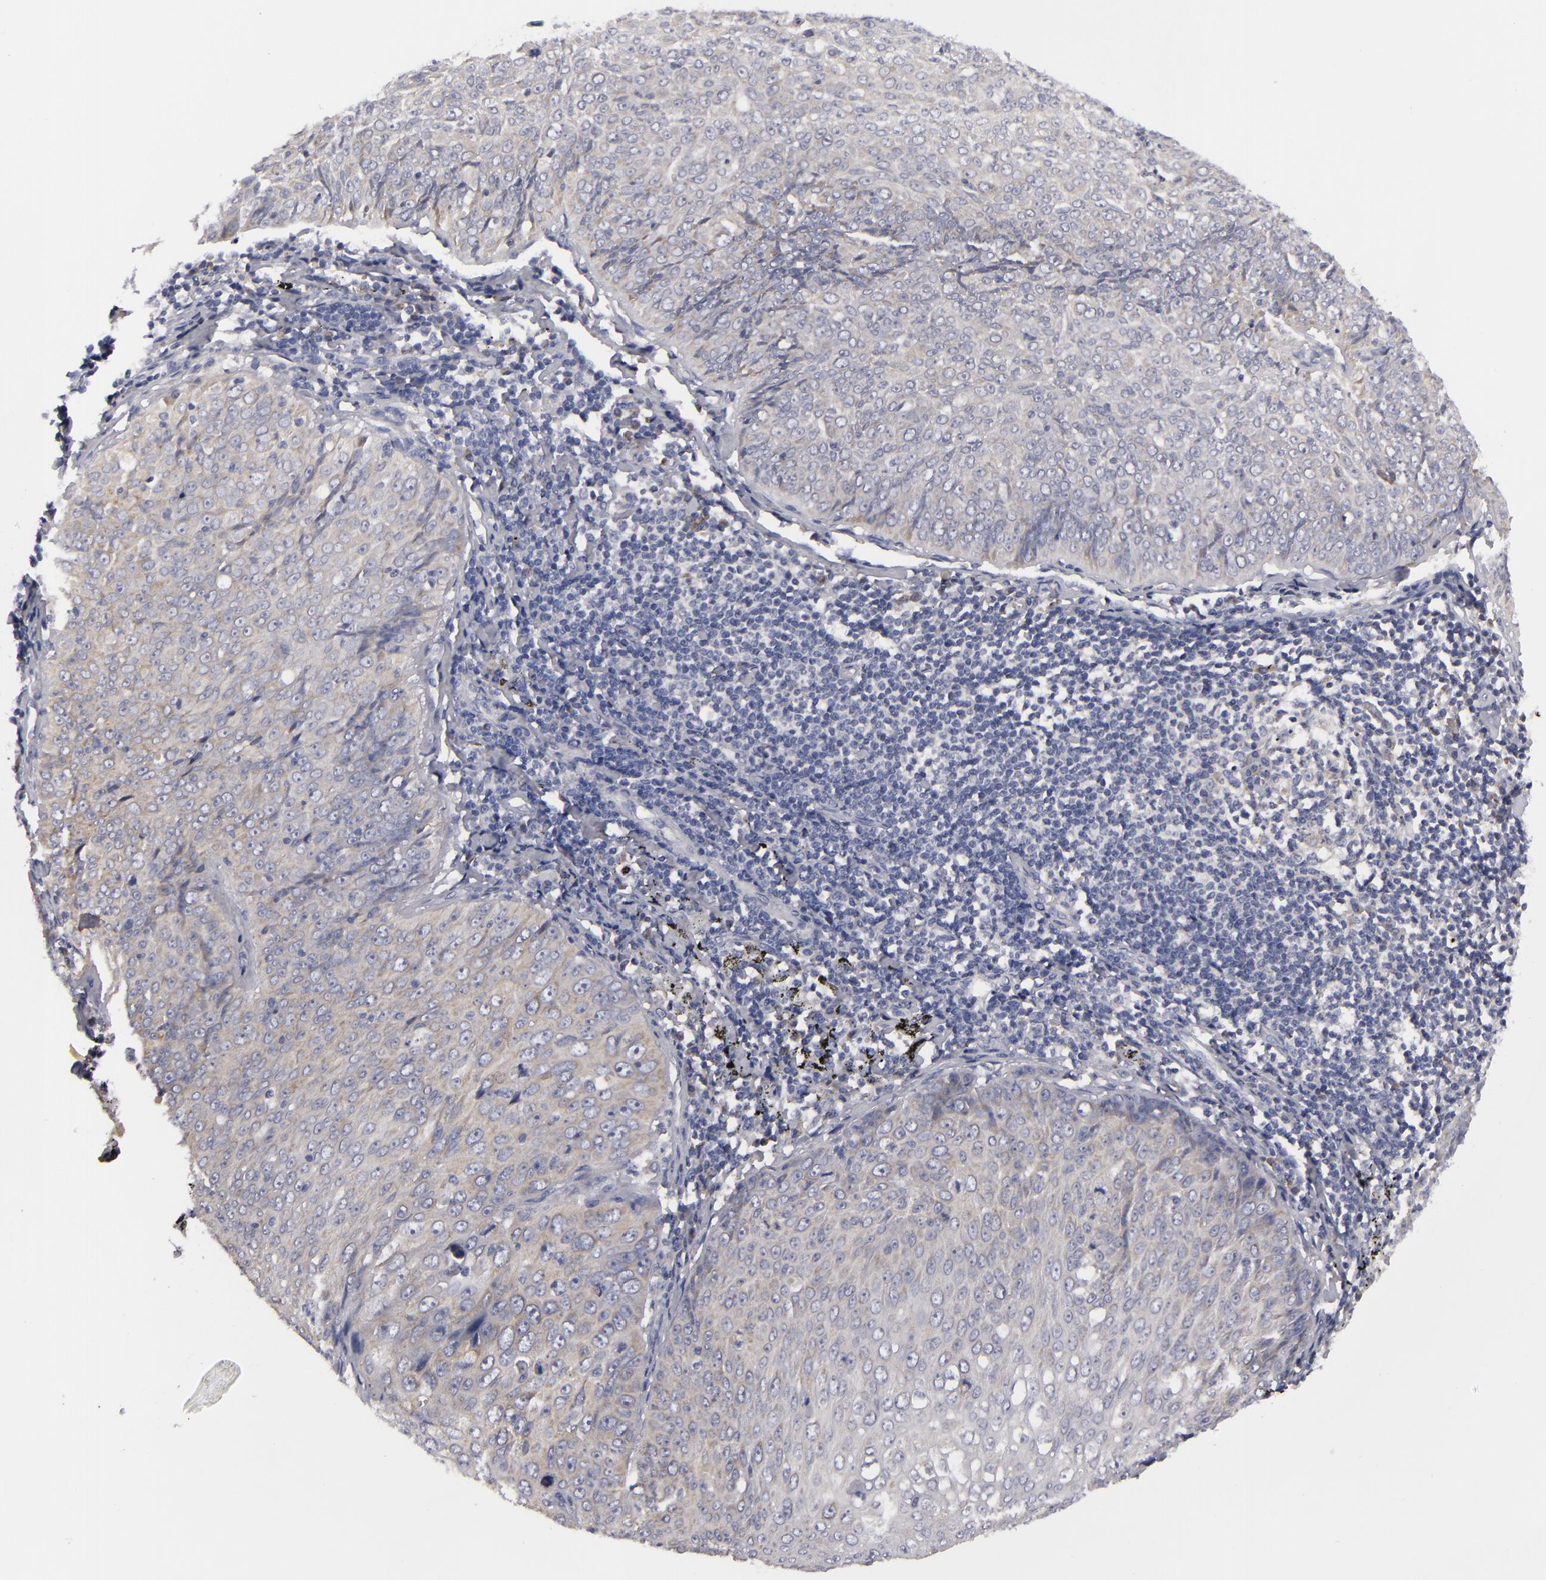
{"staining": {"intensity": "weak", "quantity": "25%-75%", "location": "cytoplasmic/membranous"}, "tissue": "lung cancer", "cell_type": "Tumor cells", "image_type": "cancer", "snomed": [{"axis": "morphology", "description": "Adenocarcinoma, NOS"}, {"axis": "topography", "description": "Lung"}], "caption": "Protein analysis of lung cancer (adenocarcinoma) tissue reveals weak cytoplasmic/membranous staining in approximately 25%-75% of tumor cells.", "gene": "ATP2B3", "patient": {"sex": "male", "age": 60}}